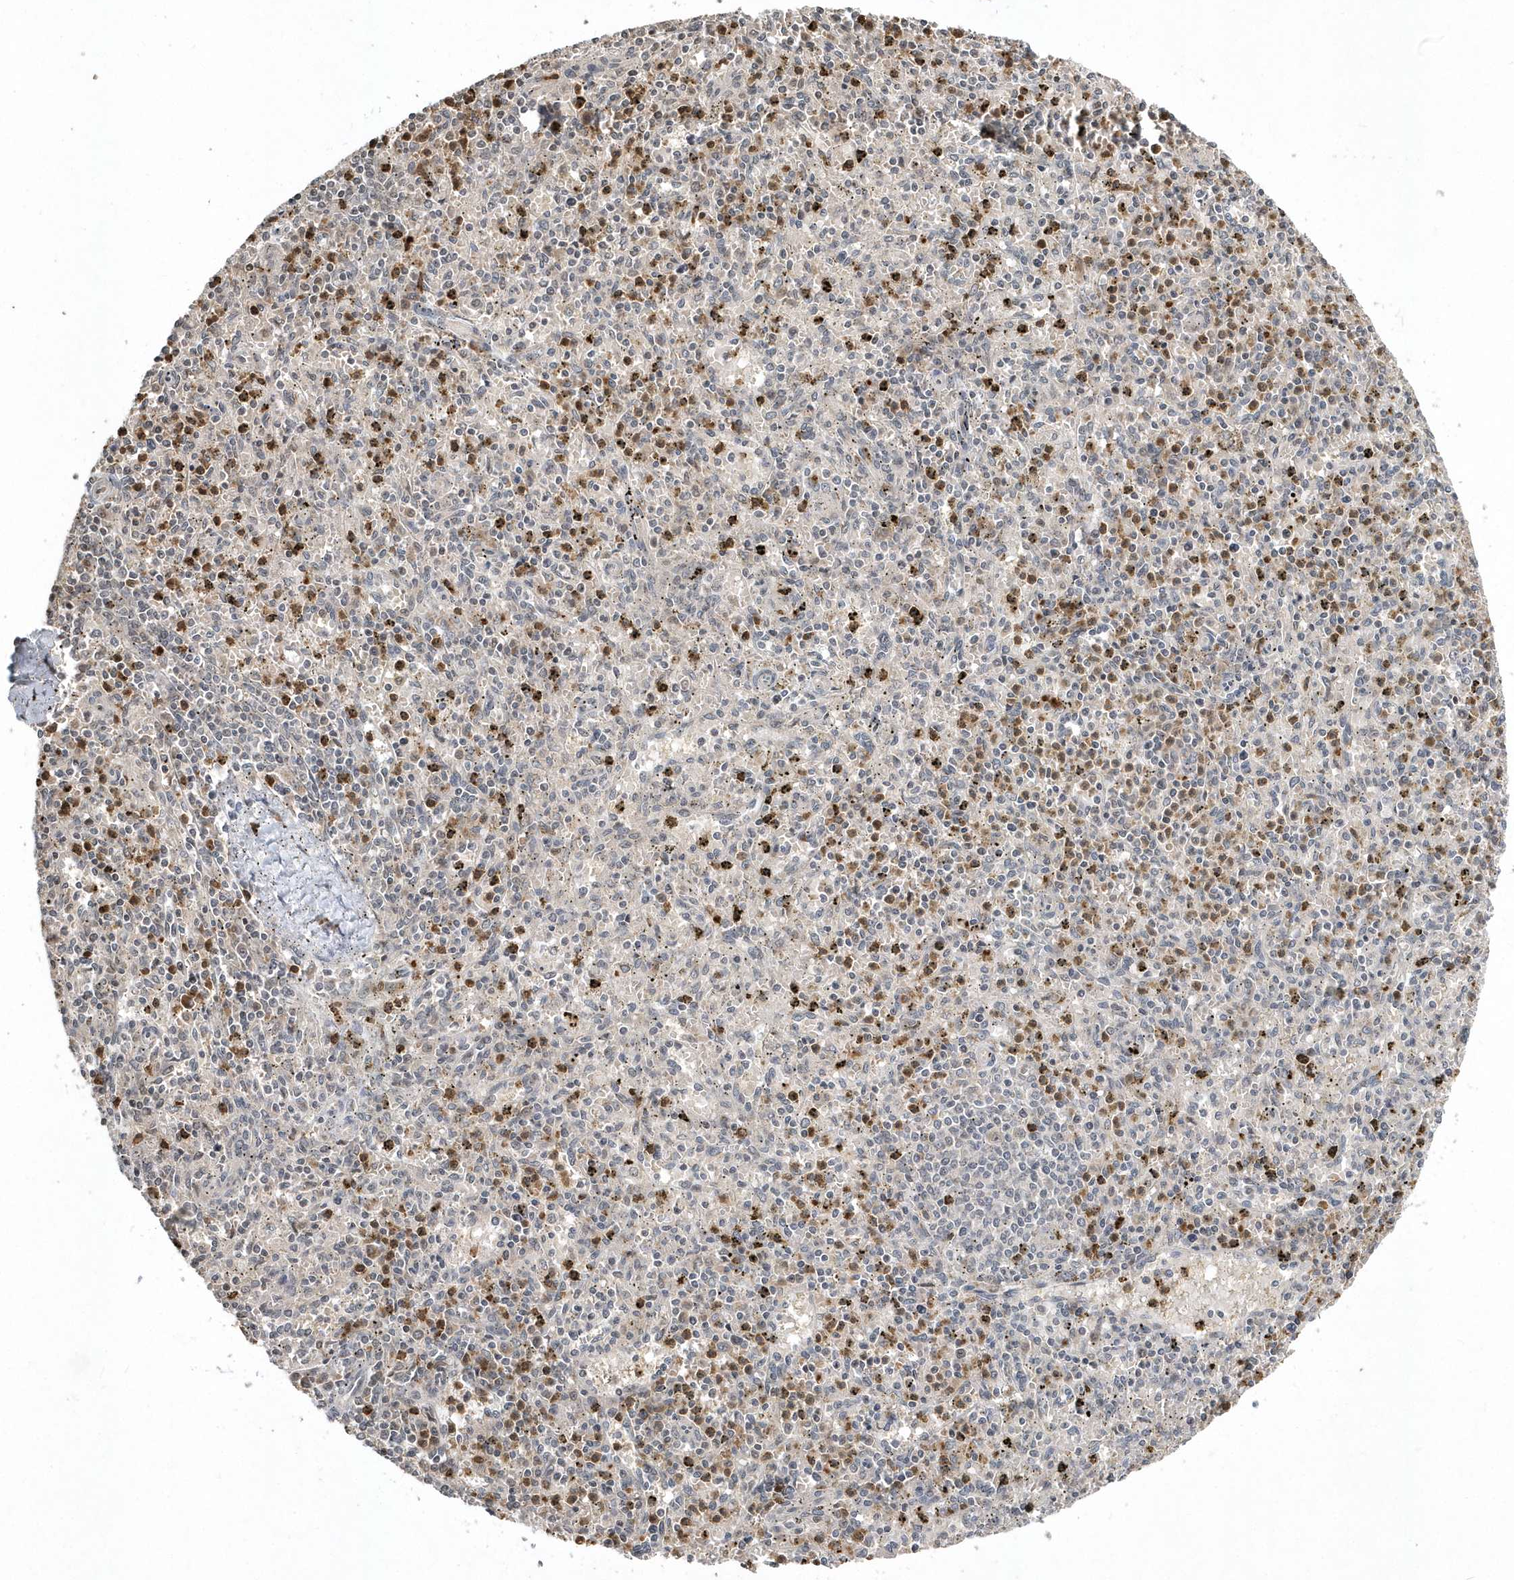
{"staining": {"intensity": "moderate", "quantity": "25%-75%", "location": "cytoplasmic/membranous"}, "tissue": "spleen", "cell_type": "Cells in red pulp", "image_type": "normal", "snomed": [{"axis": "morphology", "description": "Normal tissue, NOS"}, {"axis": "topography", "description": "Spleen"}], "caption": "Immunohistochemical staining of unremarkable human spleen reveals 25%-75% levels of moderate cytoplasmic/membranous protein staining in approximately 25%-75% of cells in red pulp.", "gene": "EIF2B1", "patient": {"sex": "male", "age": 72}}